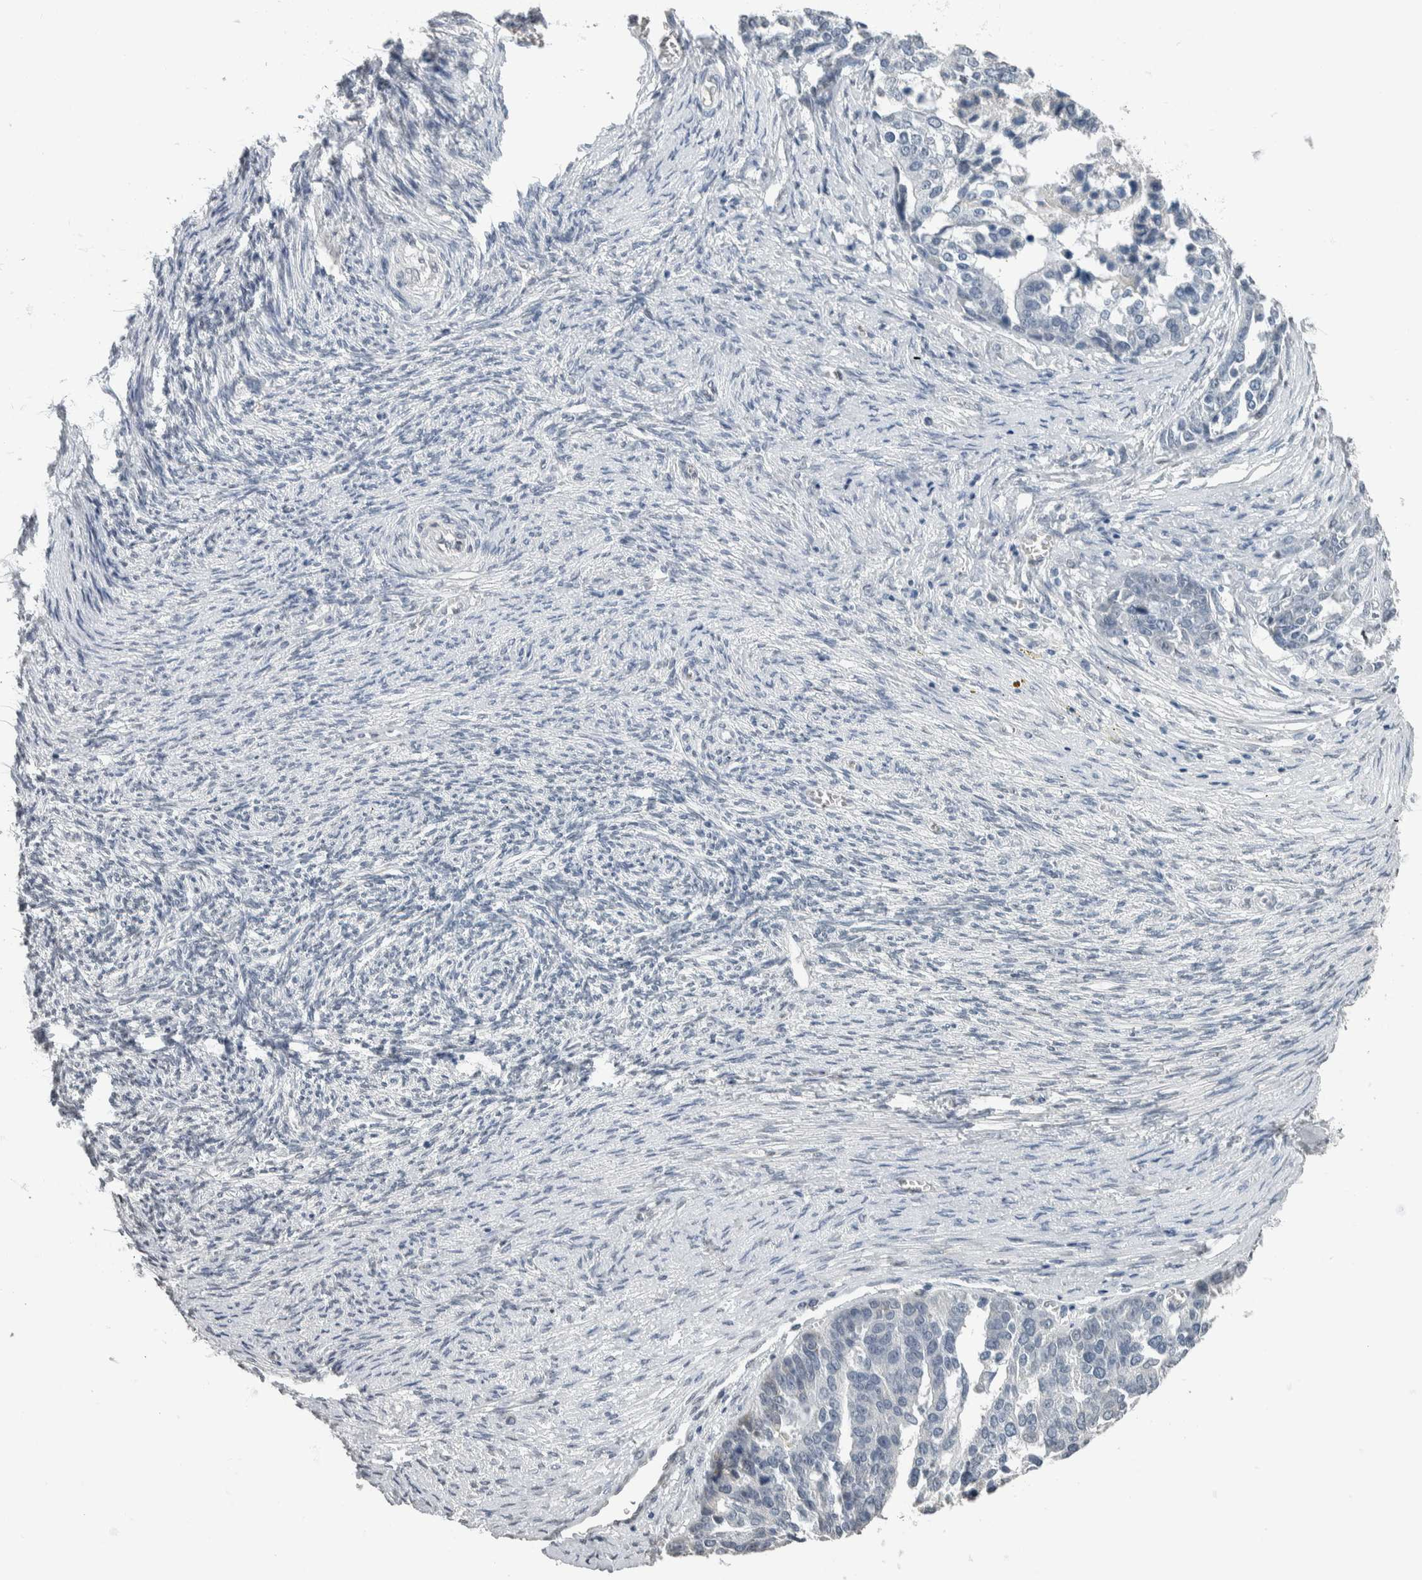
{"staining": {"intensity": "negative", "quantity": "none", "location": "none"}, "tissue": "ovarian cancer", "cell_type": "Tumor cells", "image_type": "cancer", "snomed": [{"axis": "morphology", "description": "Cystadenocarcinoma, serous, NOS"}, {"axis": "topography", "description": "Ovary"}], "caption": "Ovarian cancer stained for a protein using immunohistochemistry reveals no staining tumor cells.", "gene": "NEFM", "patient": {"sex": "female", "age": 44}}